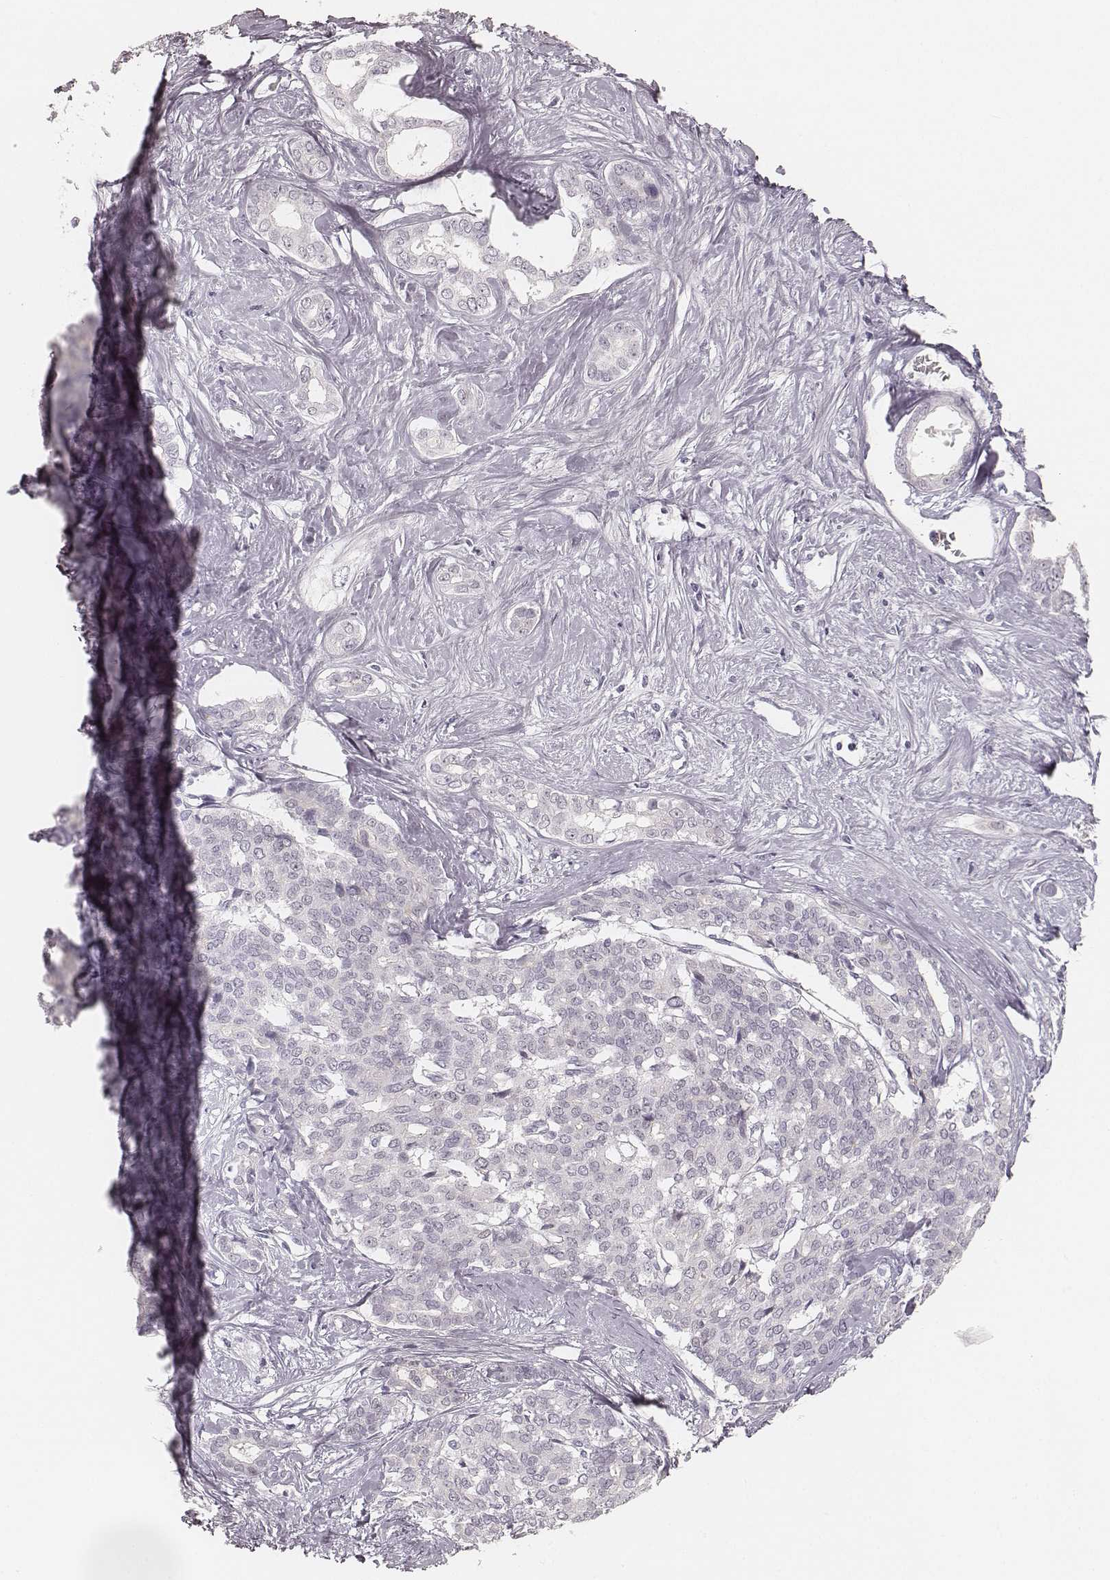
{"staining": {"intensity": "negative", "quantity": "none", "location": "none"}, "tissue": "liver cancer", "cell_type": "Tumor cells", "image_type": "cancer", "snomed": [{"axis": "morphology", "description": "Cholangiocarcinoma"}, {"axis": "topography", "description": "Liver"}], "caption": "Protein analysis of cholangiocarcinoma (liver) demonstrates no significant positivity in tumor cells.", "gene": "HNF4G", "patient": {"sex": "female", "age": 47}}